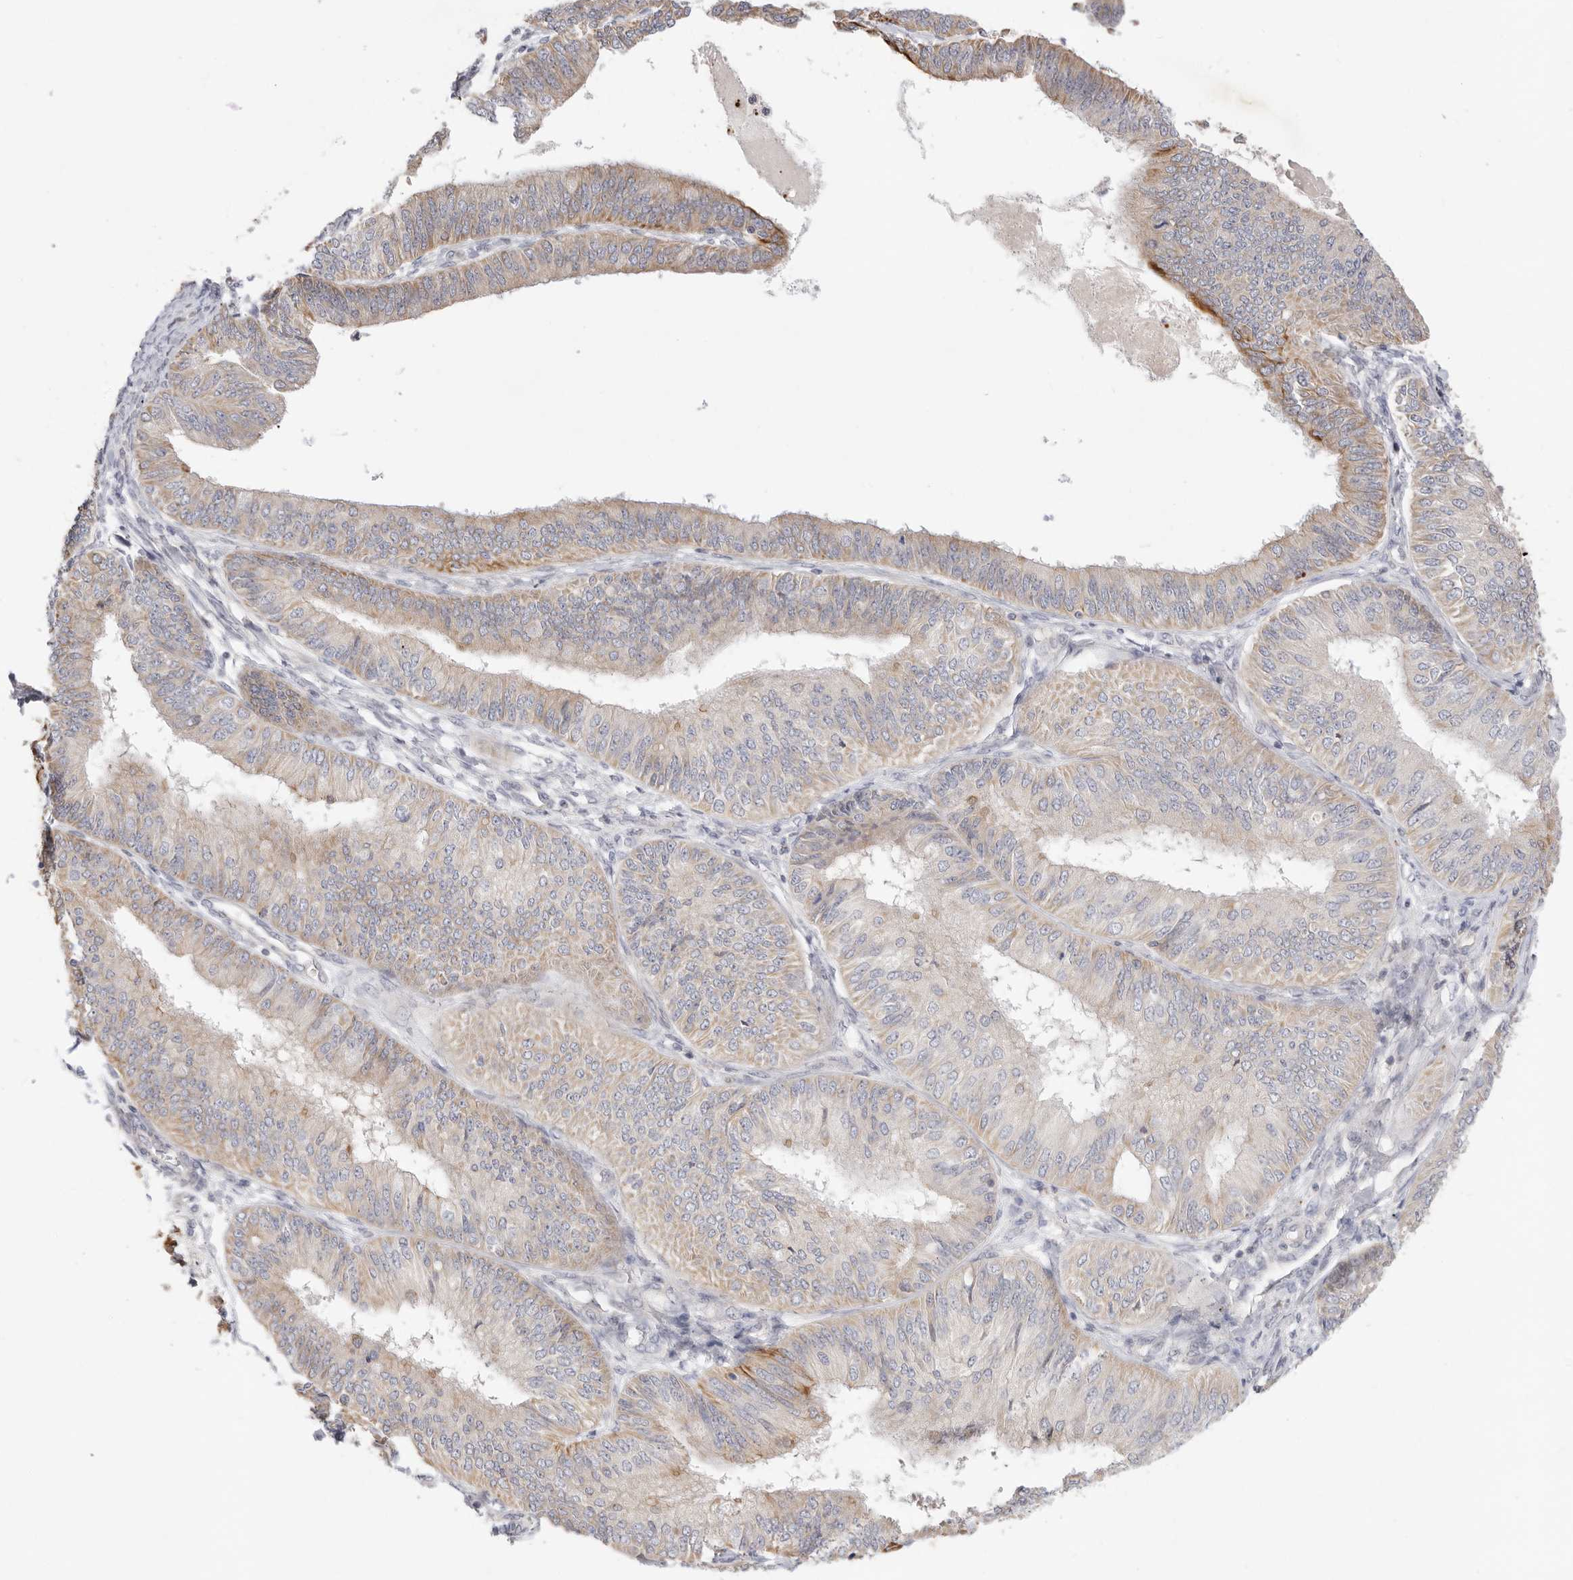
{"staining": {"intensity": "weak", "quantity": "25%-75%", "location": "cytoplasmic/membranous"}, "tissue": "endometrial cancer", "cell_type": "Tumor cells", "image_type": "cancer", "snomed": [{"axis": "morphology", "description": "Adenocarcinoma, NOS"}, {"axis": "topography", "description": "Endometrium"}], "caption": "Immunohistochemistry (IHC) (DAB (3,3'-diaminobenzidine)) staining of human endometrial adenocarcinoma exhibits weak cytoplasmic/membranous protein staining in about 25%-75% of tumor cells. The protein of interest is shown in brown color, while the nuclei are stained blue.", "gene": "USH1C", "patient": {"sex": "female", "age": 58}}